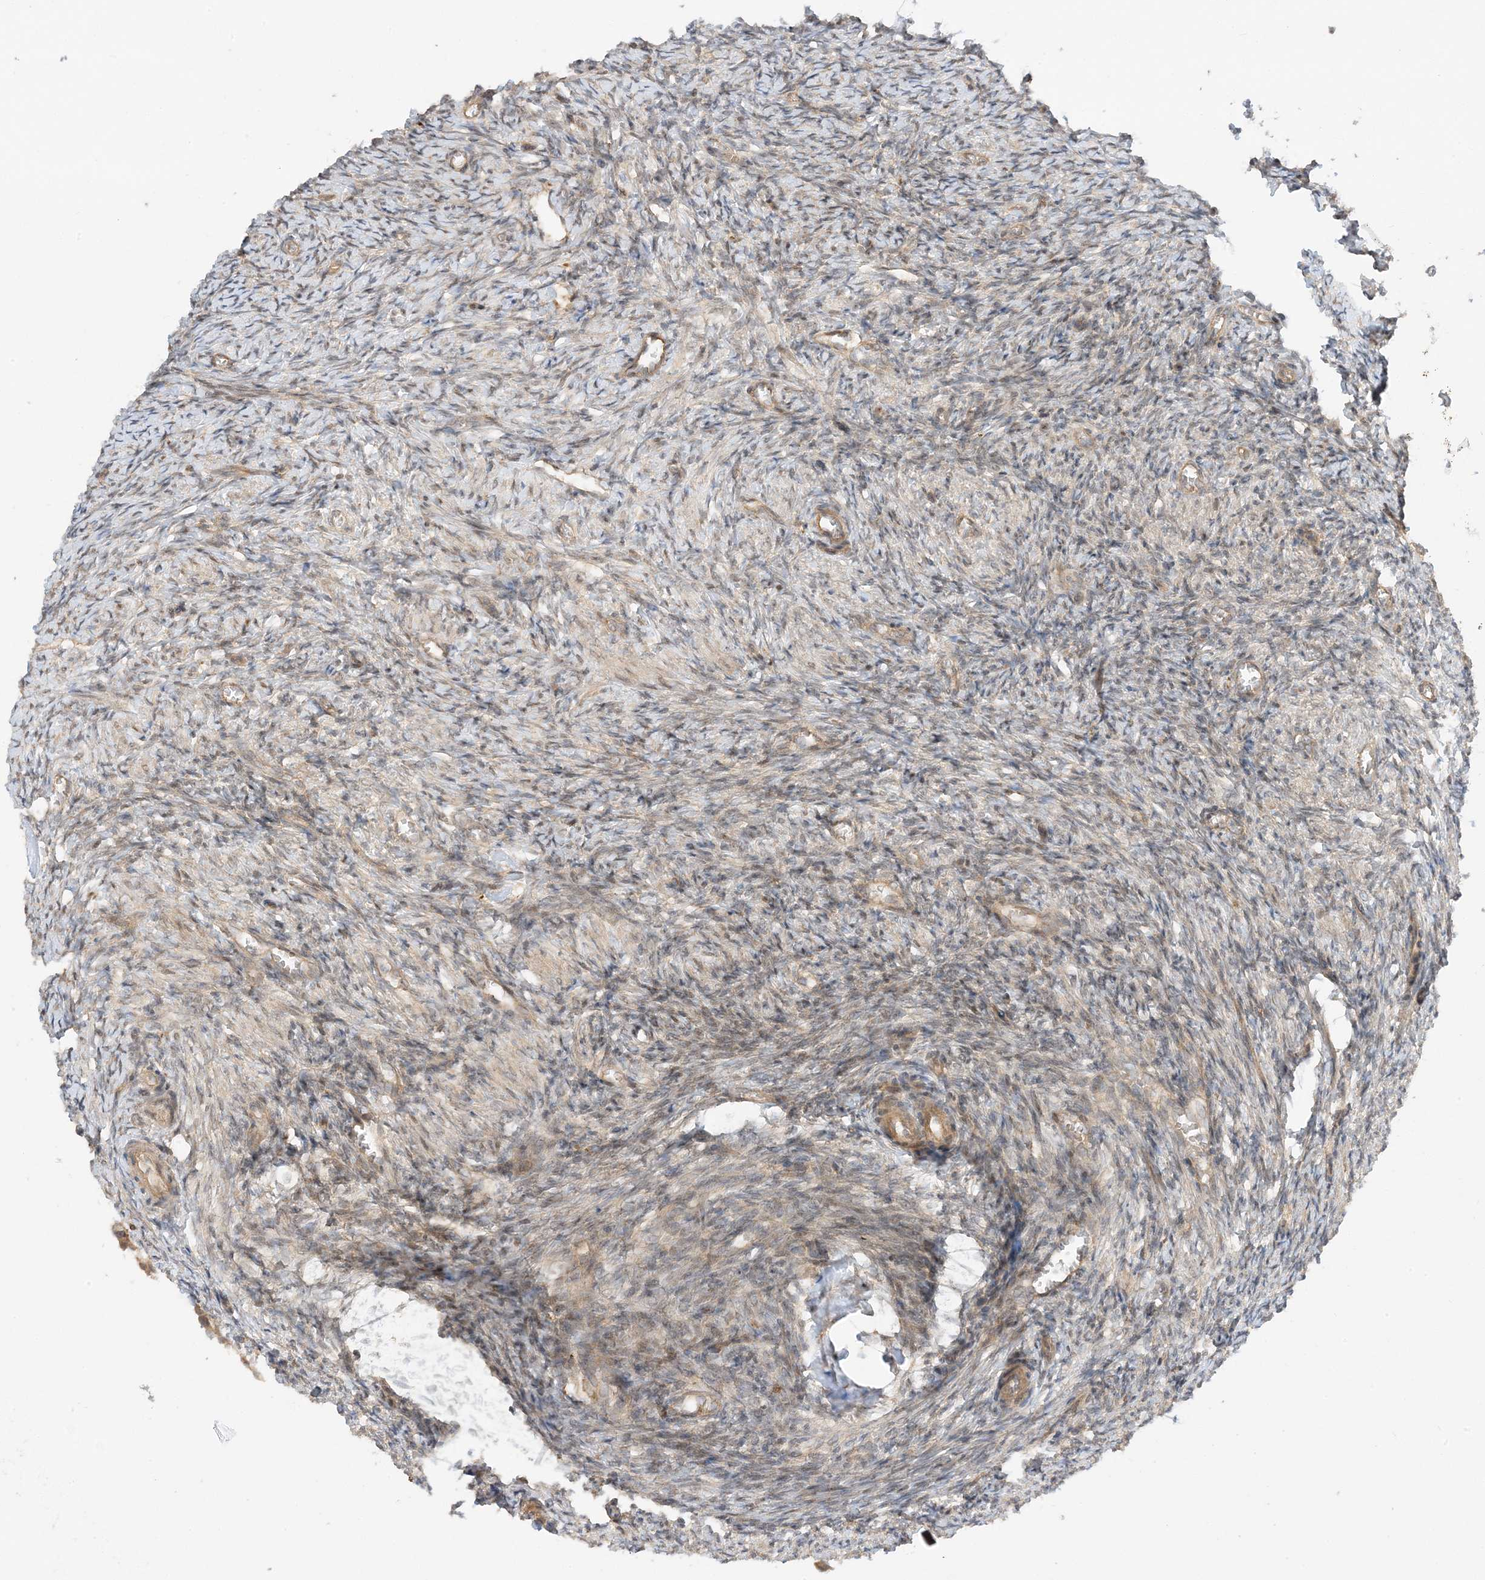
{"staining": {"intensity": "weak", "quantity": "<25%", "location": "cytoplasmic/membranous,nuclear"}, "tissue": "ovary", "cell_type": "Ovarian stroma cells", "image_type": "normal", "snomed": [{"axis": "morphology", "description": "Normal tissue, NOS"}, {"axis": "topography", "description": "Ovary"}], "caption": "This micrograph is of benign ovary stained with immunohistochemistry to label a protein in brown with the nuclei are counter-stained blue. There is no positivity in ovarian stroma cells. (Brightfield microscopy of DAB immunohistochemistry at high magnification).", "gene": "SCARF2", "patient": {"sex": "female", "age": 27}}